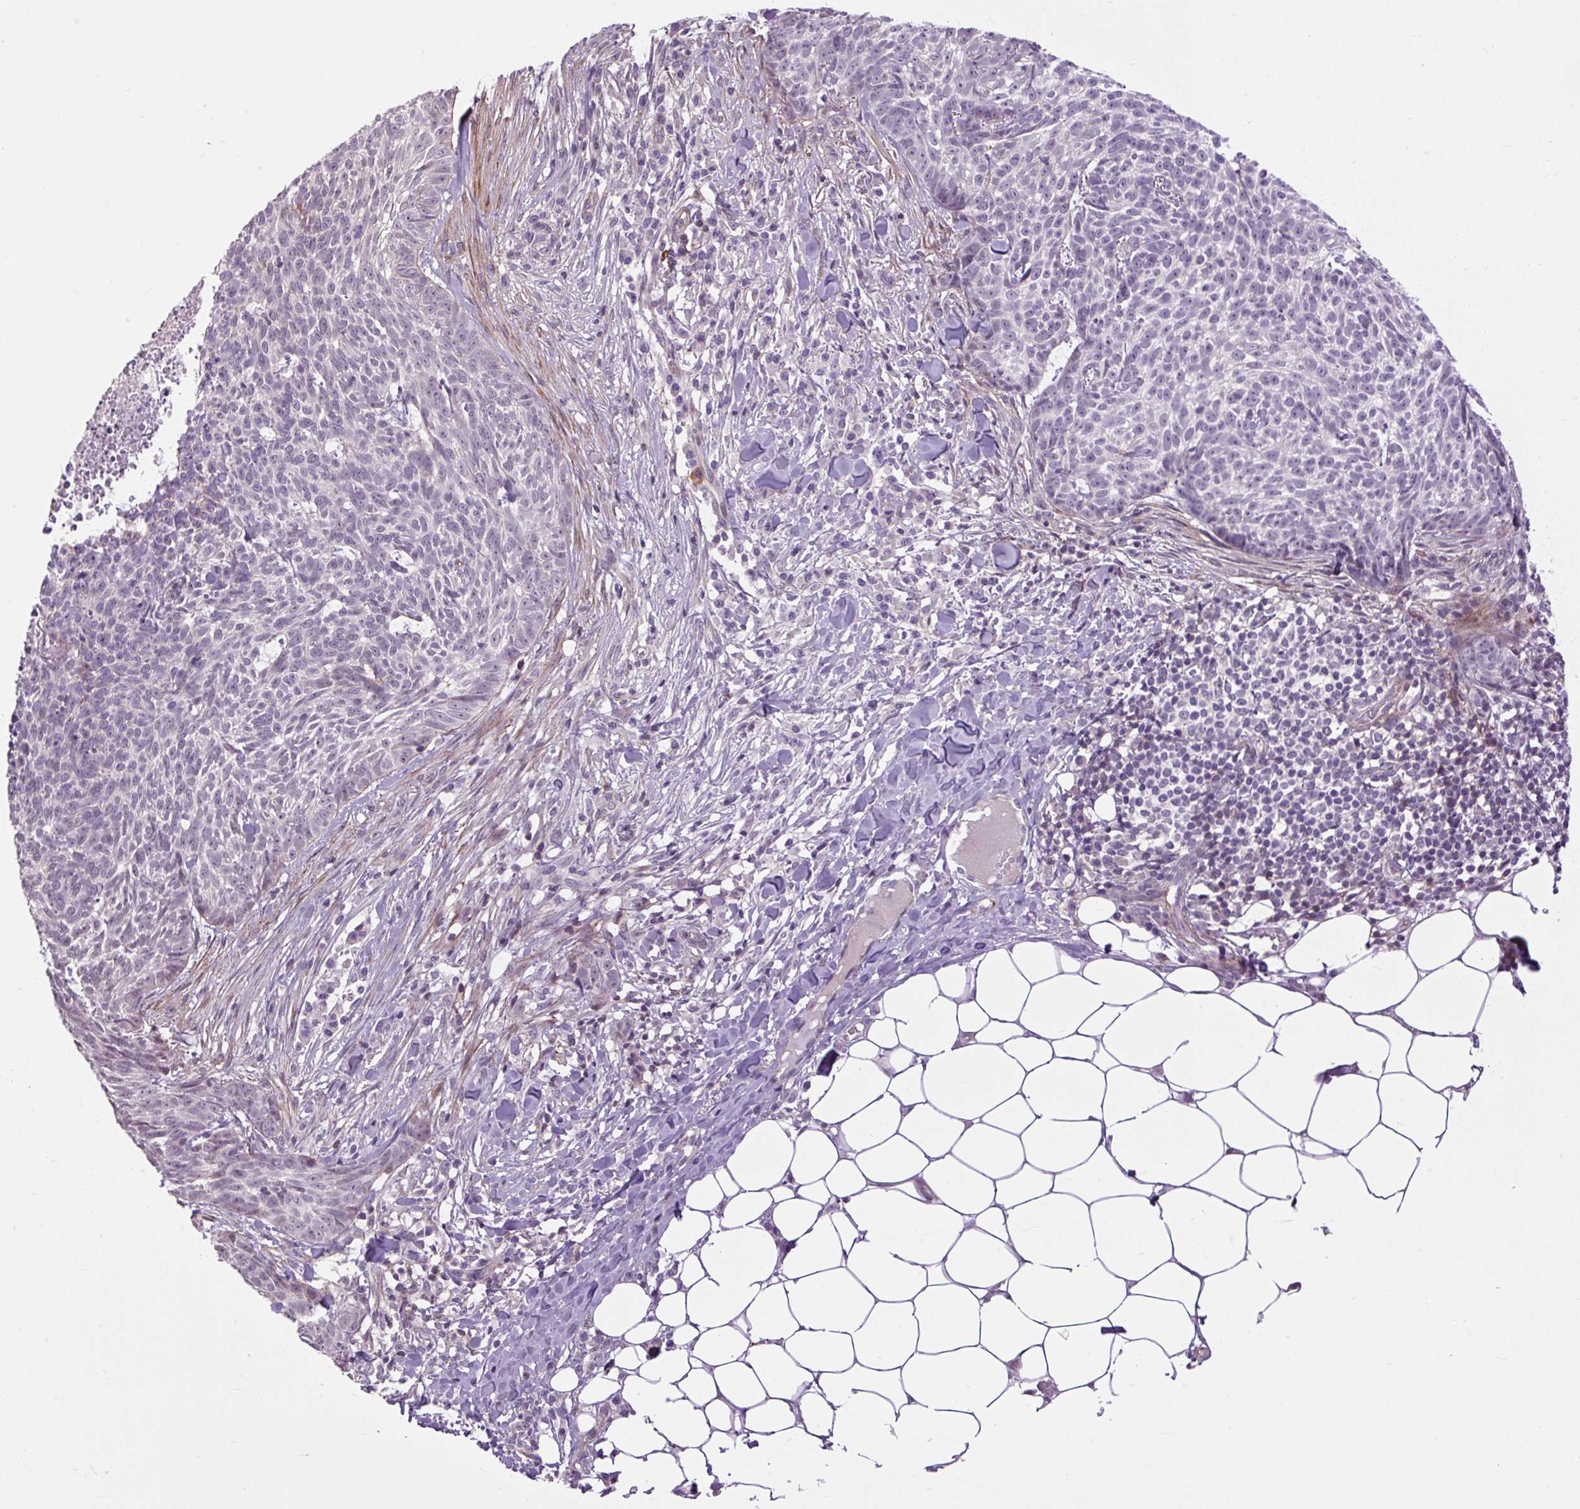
{"staining": {"intensity": "negative", "quantity": "none", "location": "none"}, "tissue": "skin cancer", "cell_type": "Tumor cells", "image_type": "cancer", "snomed": [{"axis": "morphology", "description": "Basal cell carcinoma"}, {"axis": "topography", "description": "Skin"}], "caption": "The immunohistochemistry photomicrograph has no significant positivity in tumor cells of skin cancer tissue.", "gene": "ZNF197", "patient": {"sex": "female", "age": 93}}